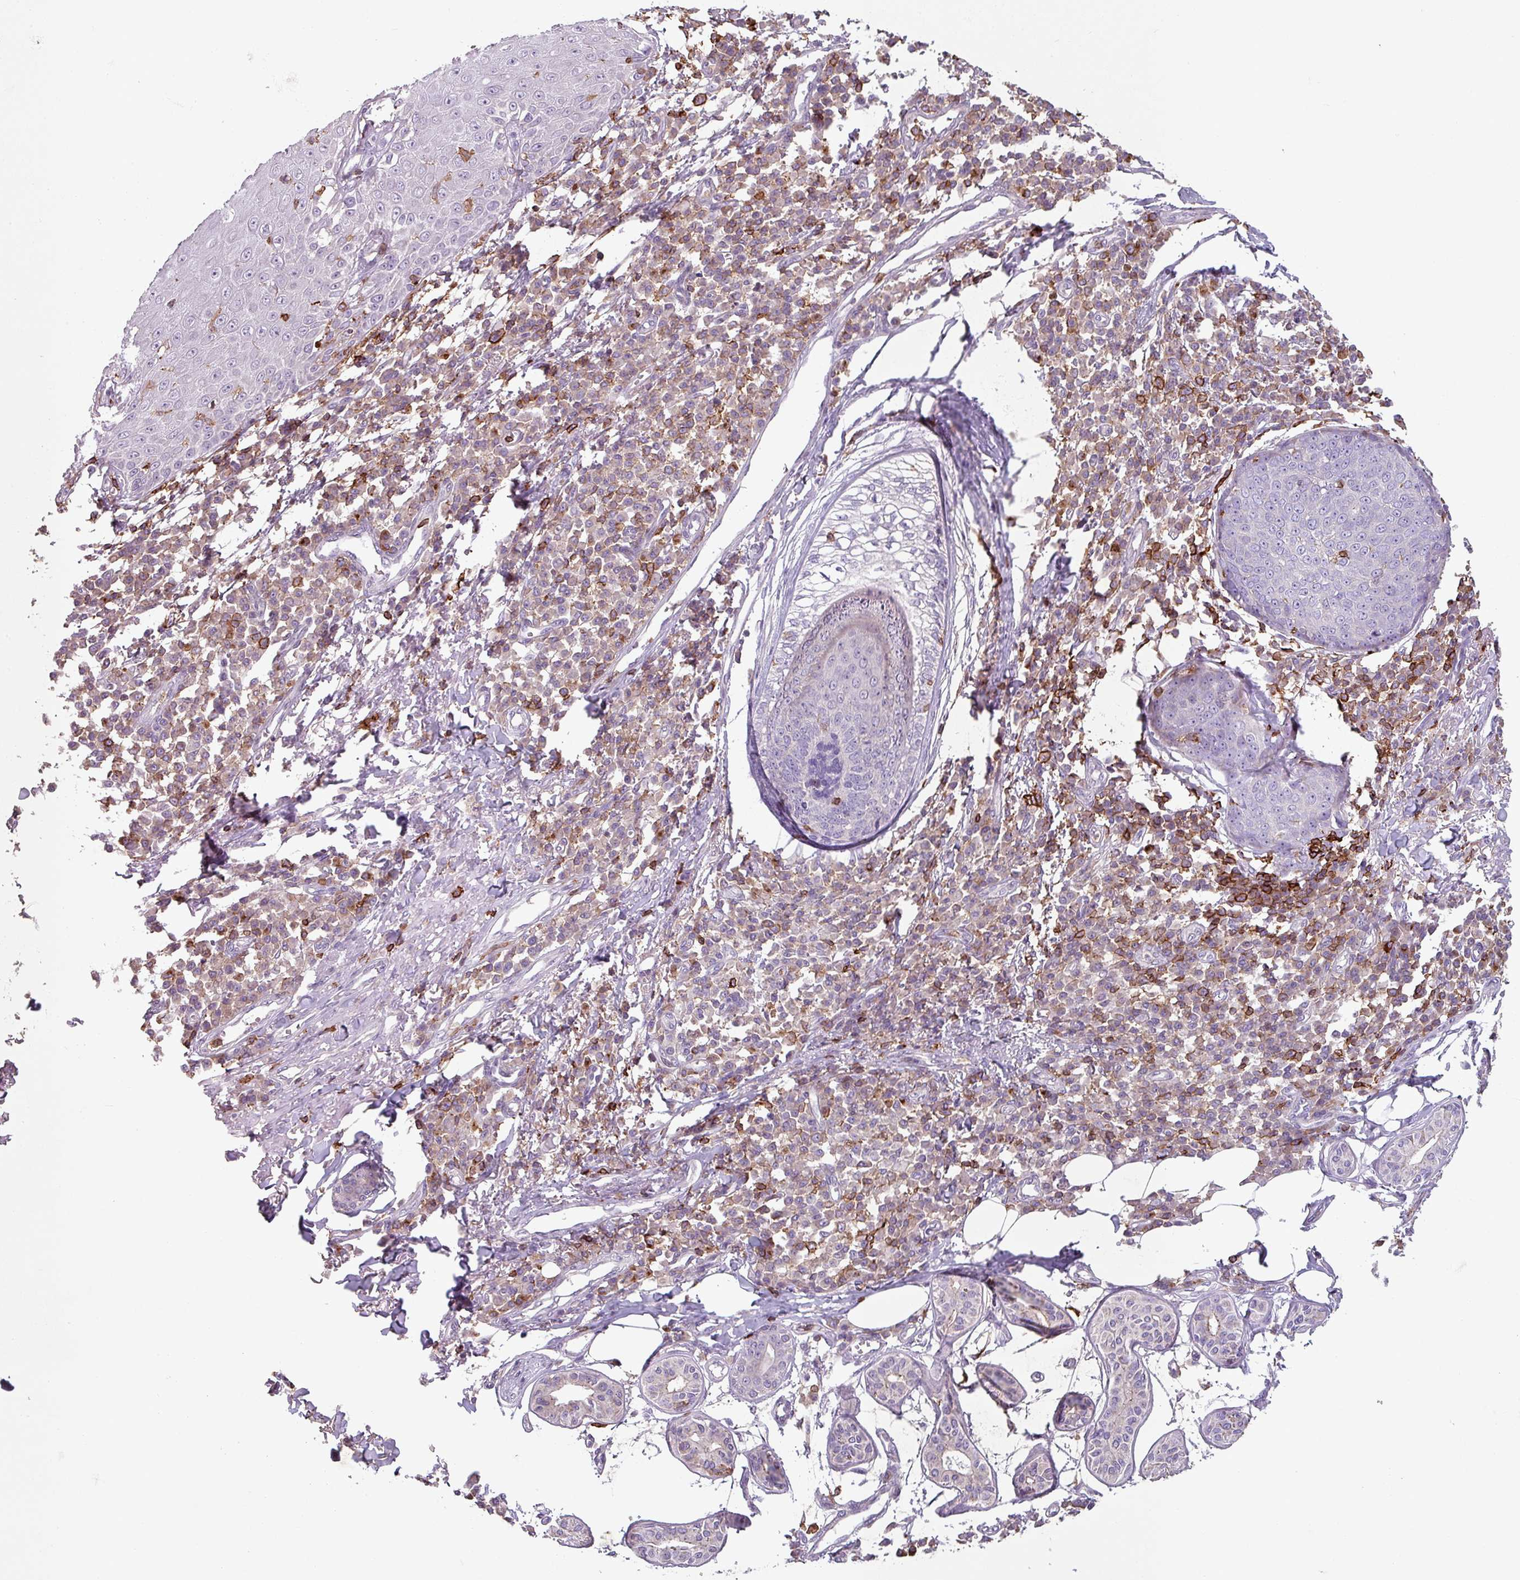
{"staining": {"intensity": "negative", "quantity": "none", "location": "none"}, "tissue": "skin cancer", "cell_type": "Tumor cells", "image_type": "cancer", "snomed": [{"axis": "morphology", "description": "Squamous cell carcinoma, NOS"}, {"axis": "topography", "description": "Skin"}], "caption": "Immunohistochemistry (IHC) image of neoplastic tissue: skin squamous cell carcinoma stained with DAB displays no significant protein positivity in tumor cells.", "gene": "NEDD9", "patient": {"sex": "male", "age": 71}}